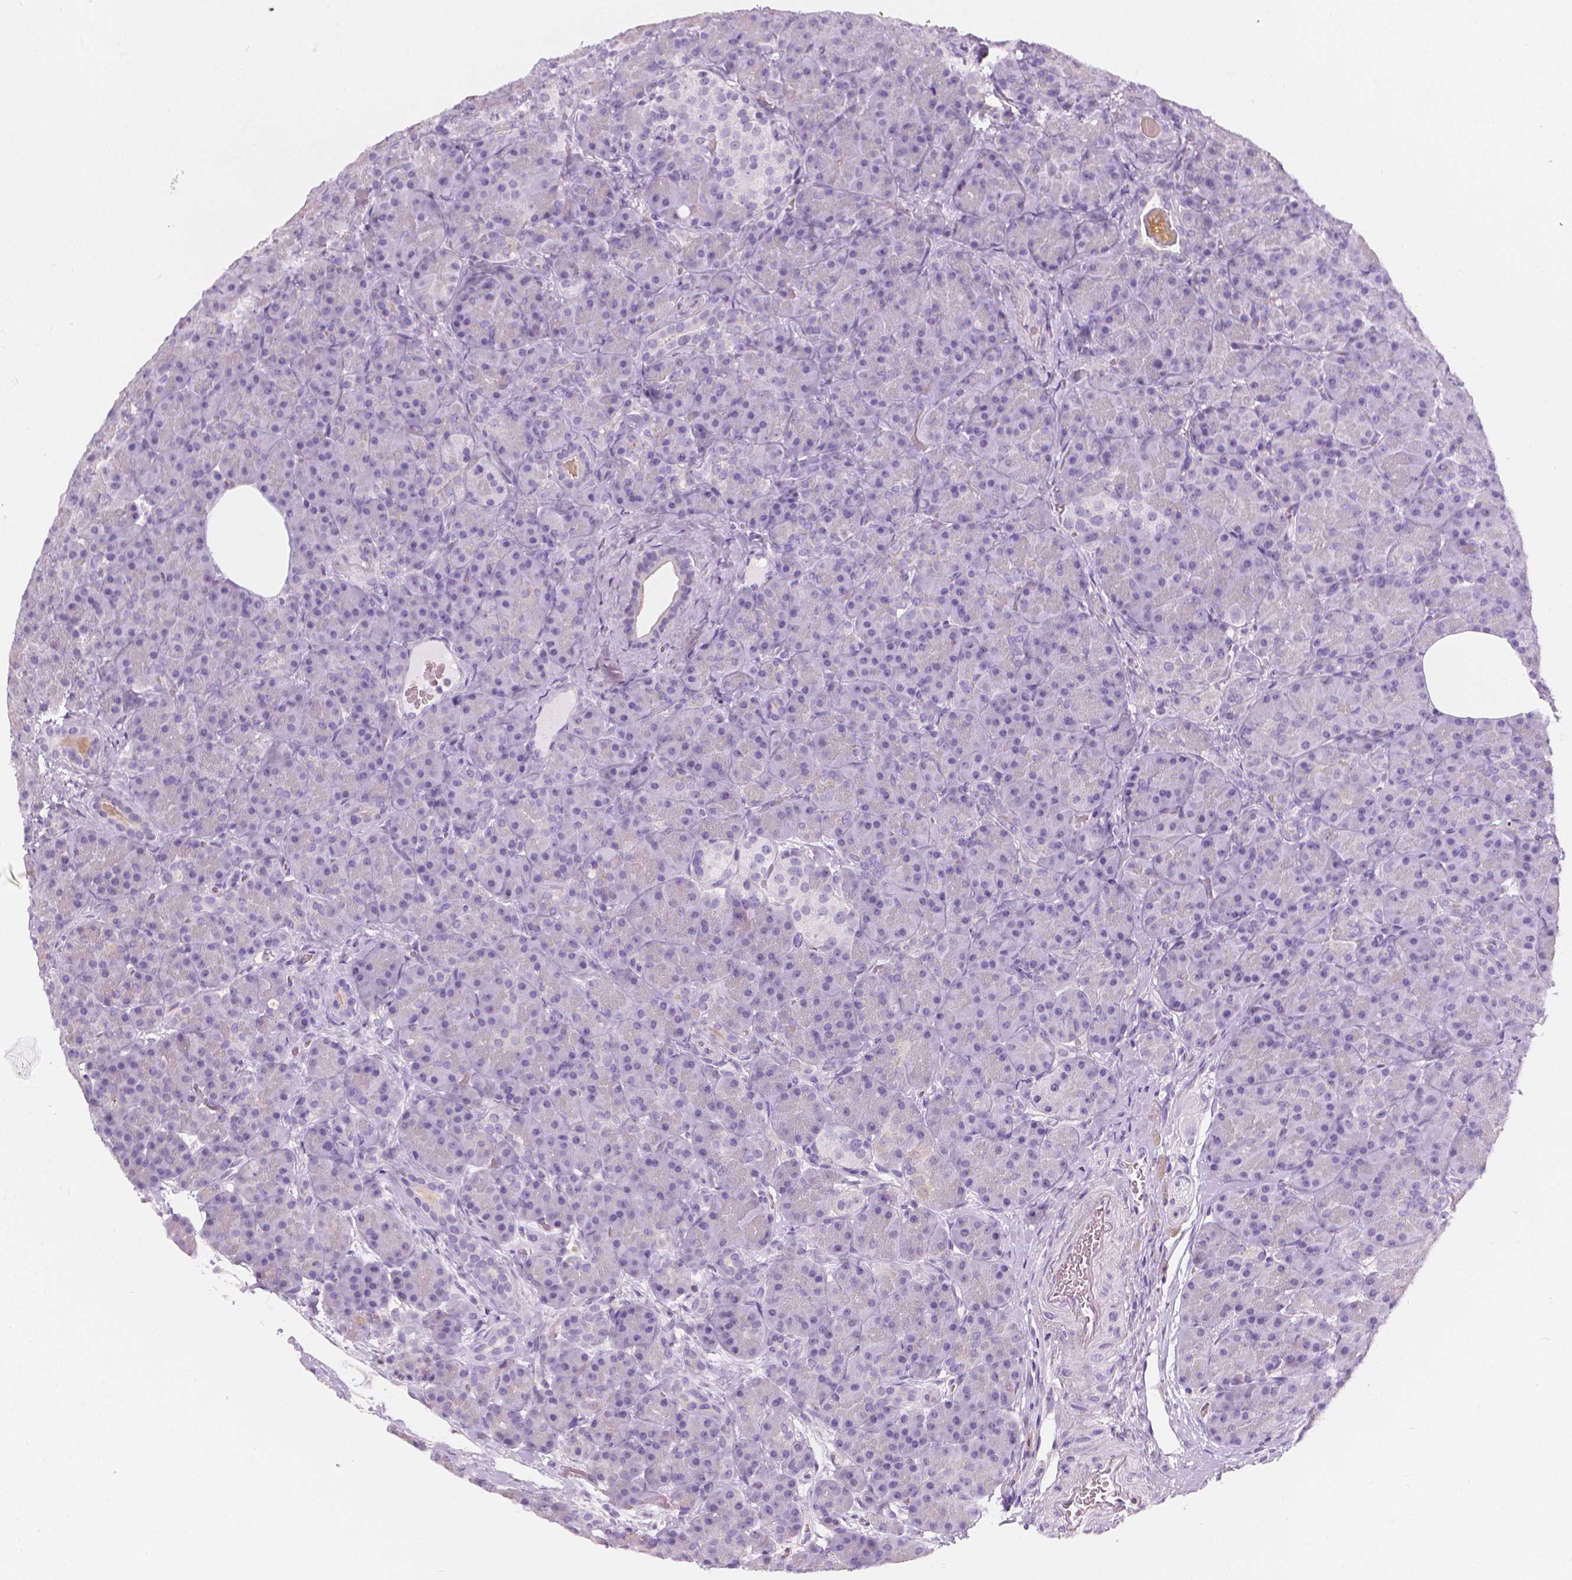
{"staining": {"intensity": "negative", "quantity": "none", "location": "none"}, "tissue": "pancreas", "cell_type": "Exocrine glandular cells", "image_type": "normal", "snomed": [{"axis": "morphology", "description": "Normal tissue, NOS"}, {"axis": "topography", "description": "Pancreas"}], "caption": "The histopathology image reveals no significant positivity in exocrine glandular cells of pancreas.", "gene": "DCAF8L1", "patient": {"sex": "male", "age": 57}}